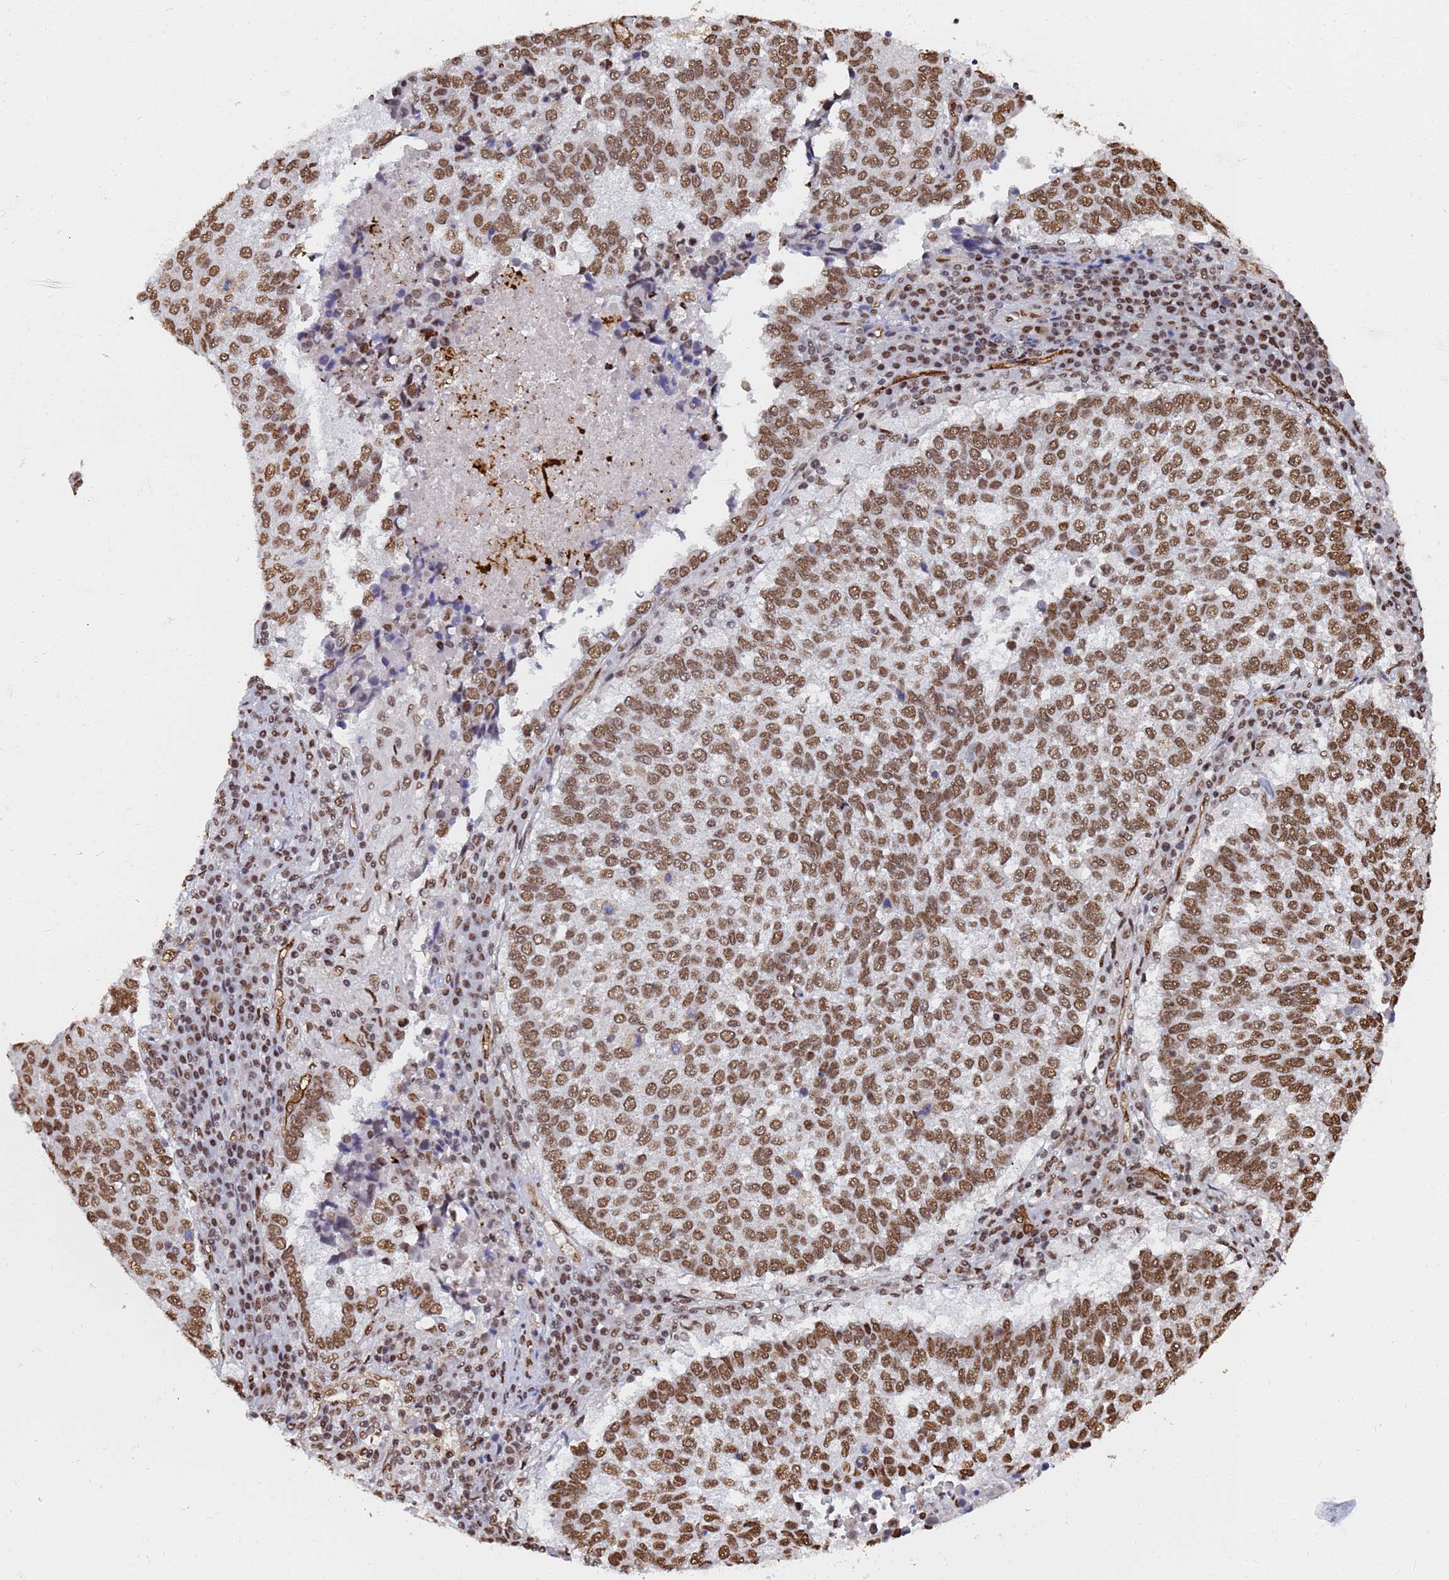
{"staining": {"intensity": "strong", "quantity": ">75%", "location": "nuclear"}, "tissue": "lung cancer", "cell_type": "Tumor cells", "image_type": "cancer", "snomed": [{"axis": "morphology", "description": "Squamous cell carcinoma, NOS"}, {"axis": "topography", "description": "Lung"}], "caption": "Immunohistochemical staining of human lung squamous cell carcinoma demonstrates high levels of strong nuclear protein positivity in approximately >75% of tumor cells. Nuclei are stained in blue.", "gene": "RAVER2", "patient": {"sex": "male", "age": 73}}